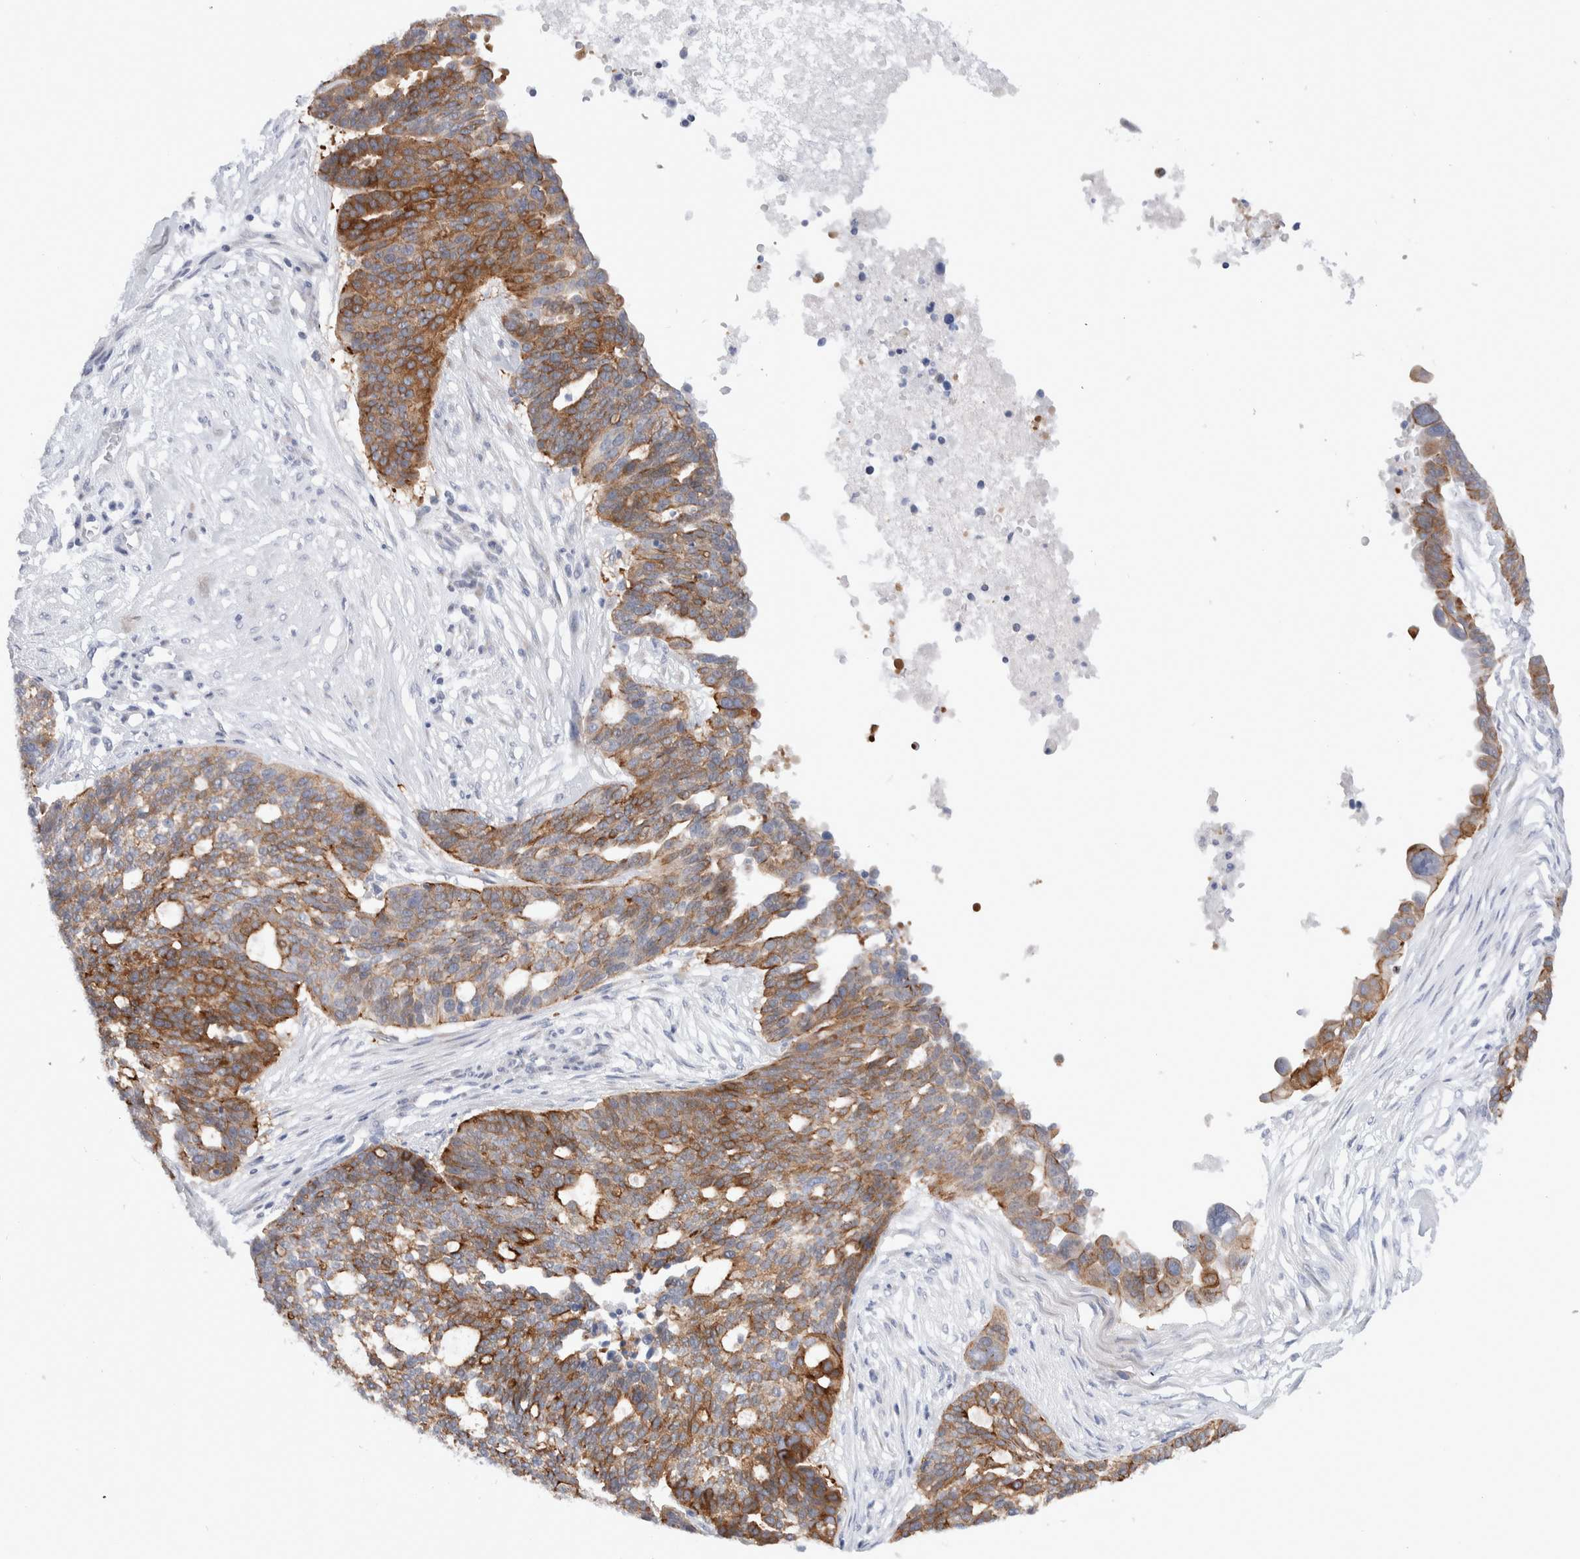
{"staining": {"intensity": "moderate", "quantity": ">75%", "location": "cytoplasmic/membranous"}, "tissue": "ovarian cancer", "cell_type": "Tumor cells", "image_type": "cancer", "snomed": [{"axis": "morphology", "description": "Cystadenocarcinoma, serous, NOS"}, {"axis": "topography", "description": "Ovary"}], "caption": "There is medium levels of moderate cytoplasmic/membranous positivity in tumor cells of ovarian cancer, as demonstrated by immunohistochemical staining (brown color).", "gene": "C1orf112", "patient": {"sex": "female", "age": 59}}